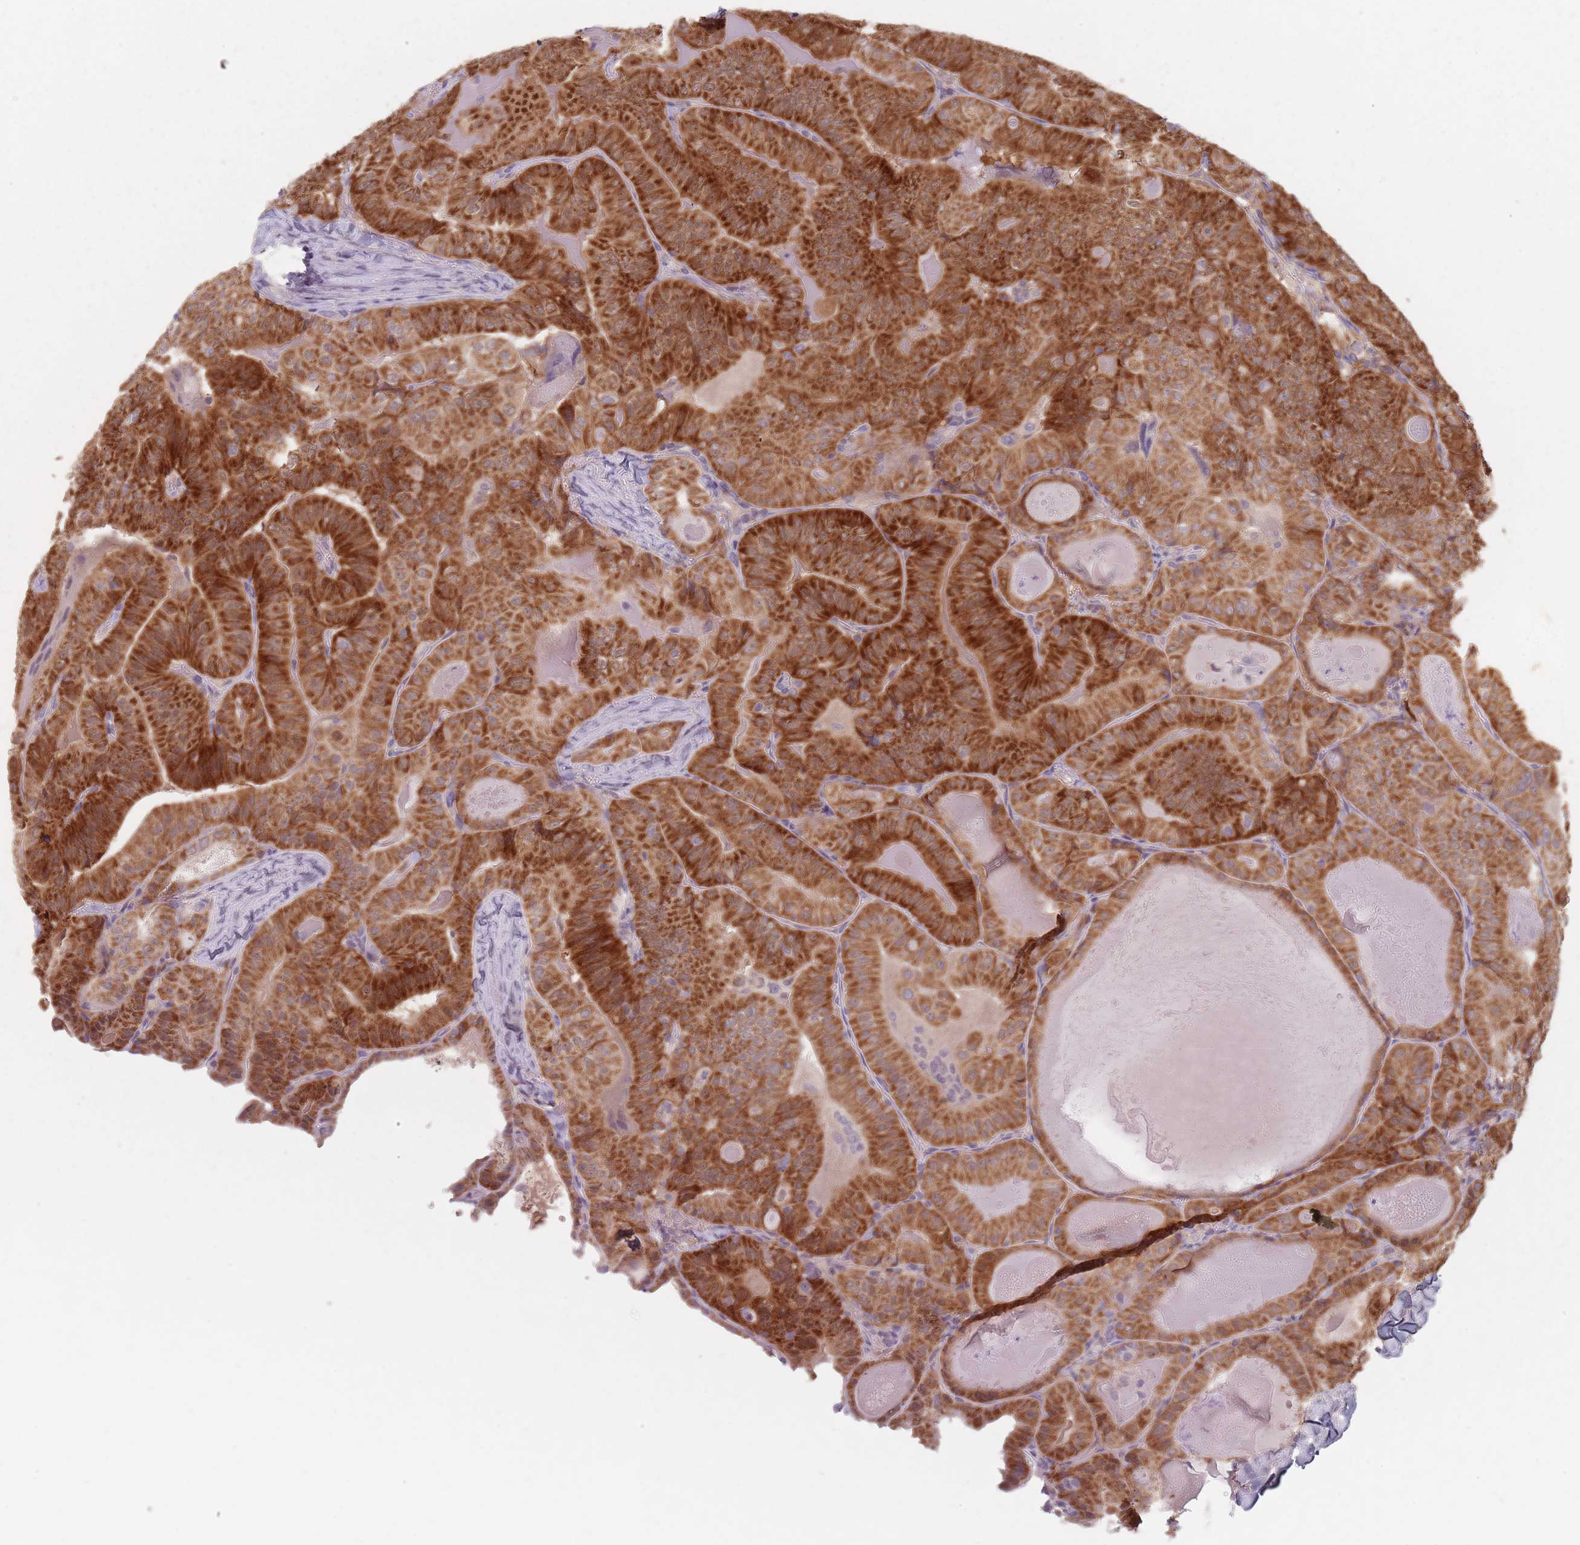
{"staining": {"intensity": "strong", "quantity": ">75%", "location": "cytoplasmic/membranous"}, "tissue": "thyroid cancer", "cell_type": "Tumor cells", "image_type": "cancer", "snomed": [{"axis": "morphology", "description": "Papillary adenocarcinoma, NOS"}, {"axis": "topography", "description": "Thyroid gland"}], "caption": "DAB (3,3'-diaminobenzidine) immunohistochemical staining of papillary adenocarcinoma (thyroid) demonstrates strong cytoplasmic/membranous protein expression in approximately >75% of tumor cells.", "gene": "NAXE", "patient": {"sex": "female", "age": 68}}